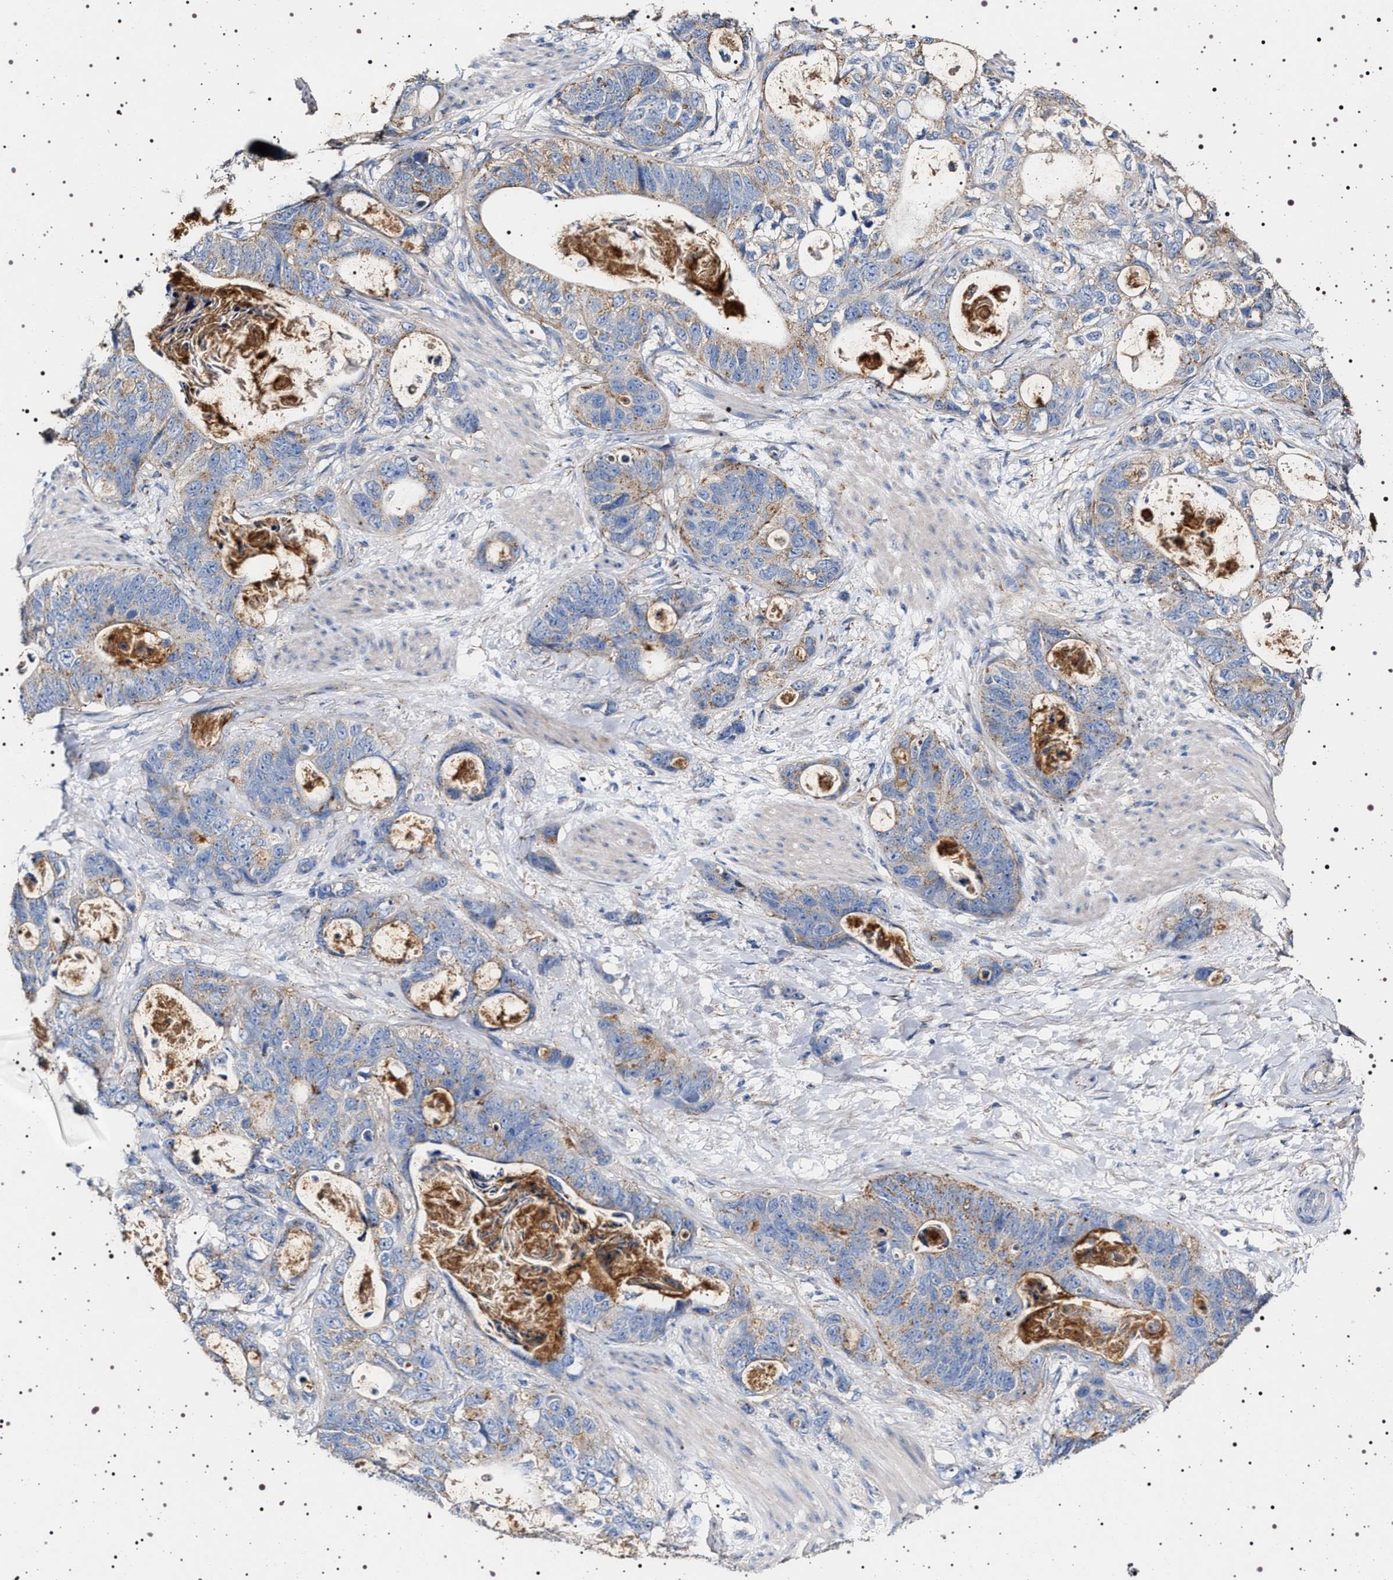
{"staining": {"intensity": "weak", "quantity": "25%-75%", "location": "cytoplasmic/membranous"}, "tissue": "stomach cancer", "cell_type": "Tumor cells", "image_type": "cancer", "snomed": [{"axis": "morphology", "description": "Normal tissue, NOS"}, {"axis": "morphology", "description": "Adenocarcinoma, NOS"}, {"axis": "topography", "description": "Stomach"}], "caption": "IHC image of human stomach cancer stained for a protein (brown), which shows low levels of weak cytoplasmic/membranous staining in approximately 25%-75% of tumor cells.", "gene": "NAALADL2", "patient": {"sex": "female", "age": 89}}